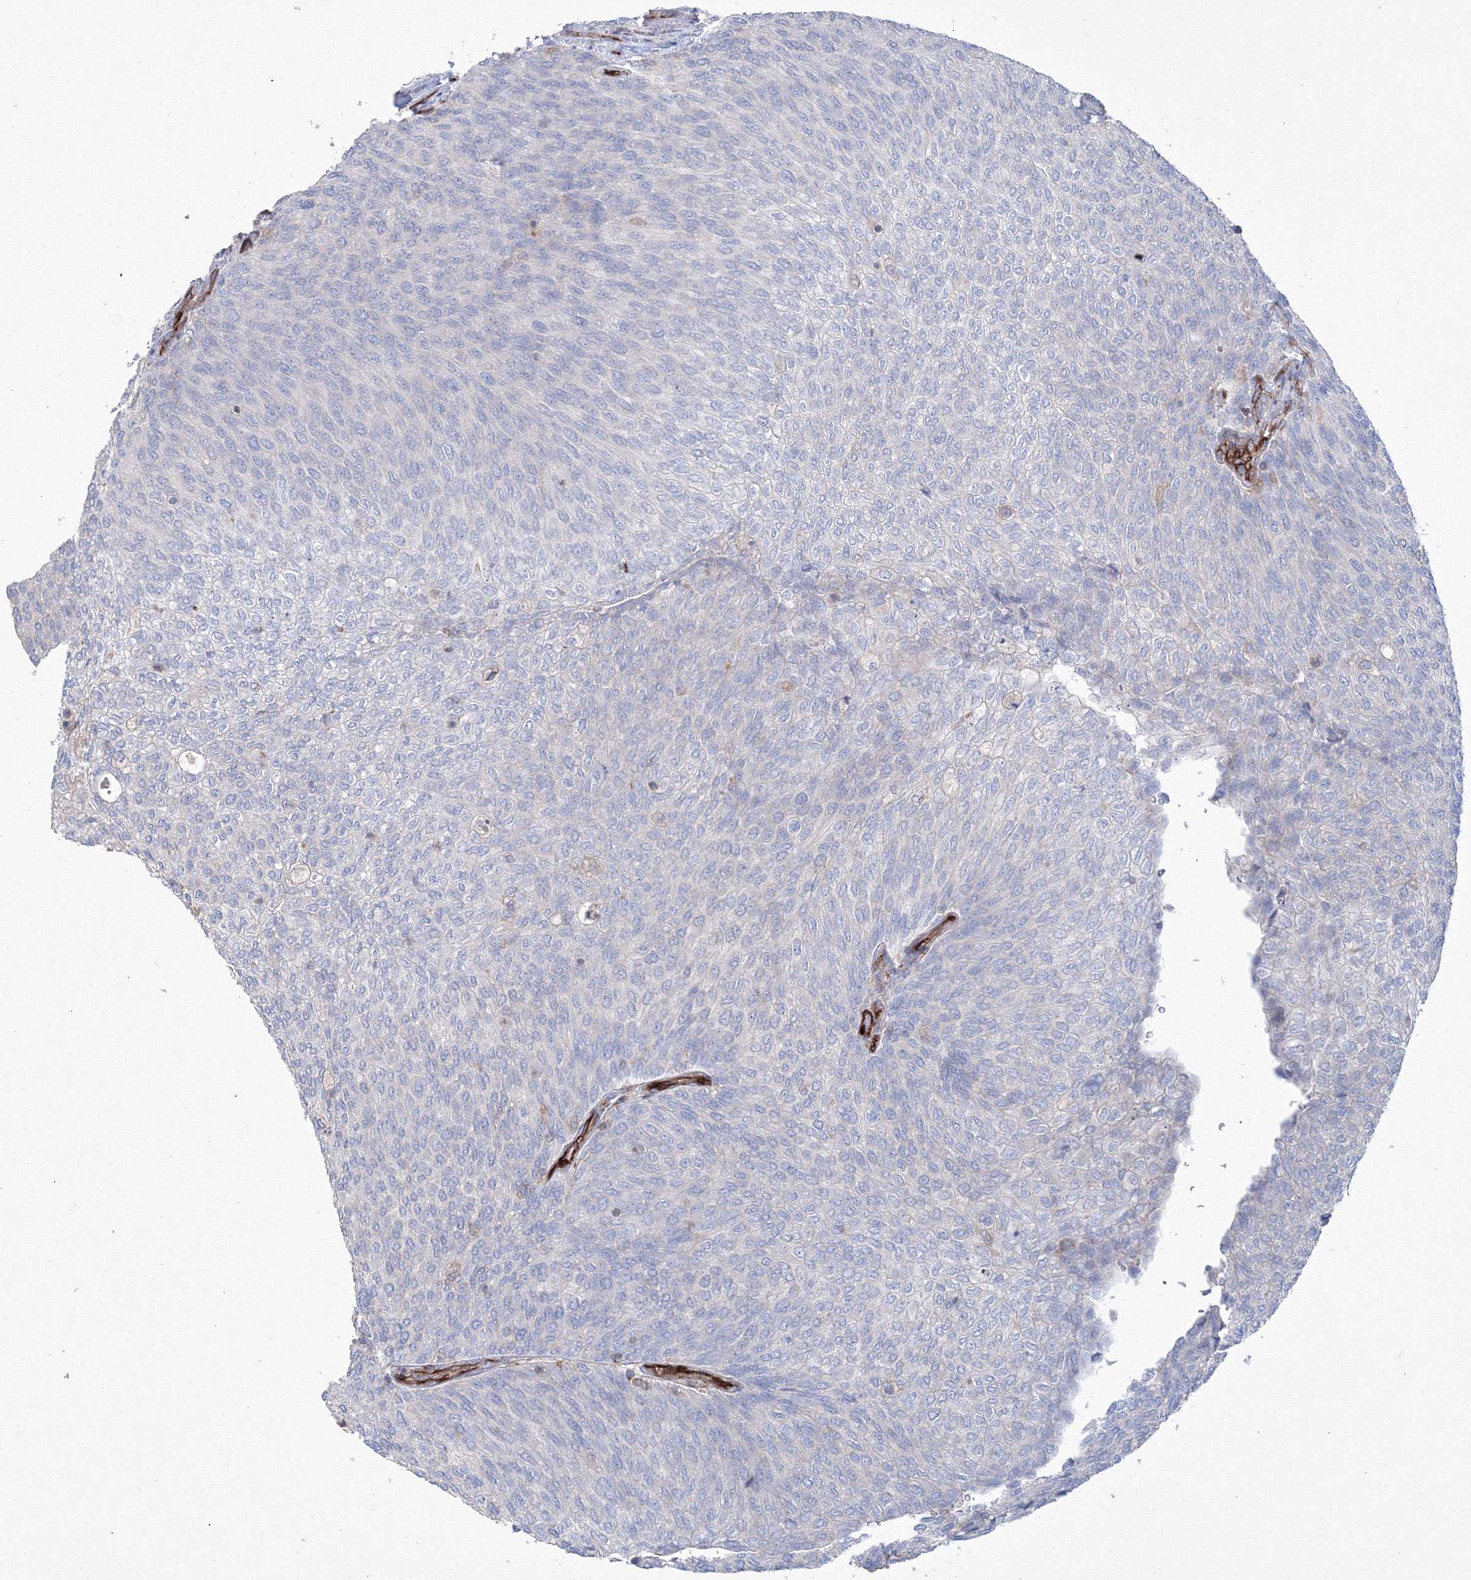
{"staining": {"intensity": "negative", "quantity": "none", "location": "none"}, "tissue": "urothelial cancer", "cell_type": "Tumor cells", "image_type": "cancer", "snomed": [{"axis": "morphology", "description": "Urothelial carcinoma, Low grade"}, {"axis": "topography", "description": "Urinary bladder"}], "caption": "This is a photomicrograph of immunohistochemistry (IHC) staining of urothelial carcinoma (low-grade), which shows no positivity in tumor cells.", "gene": "GPR82", "patient": {"sex": "female", "age": 79}}